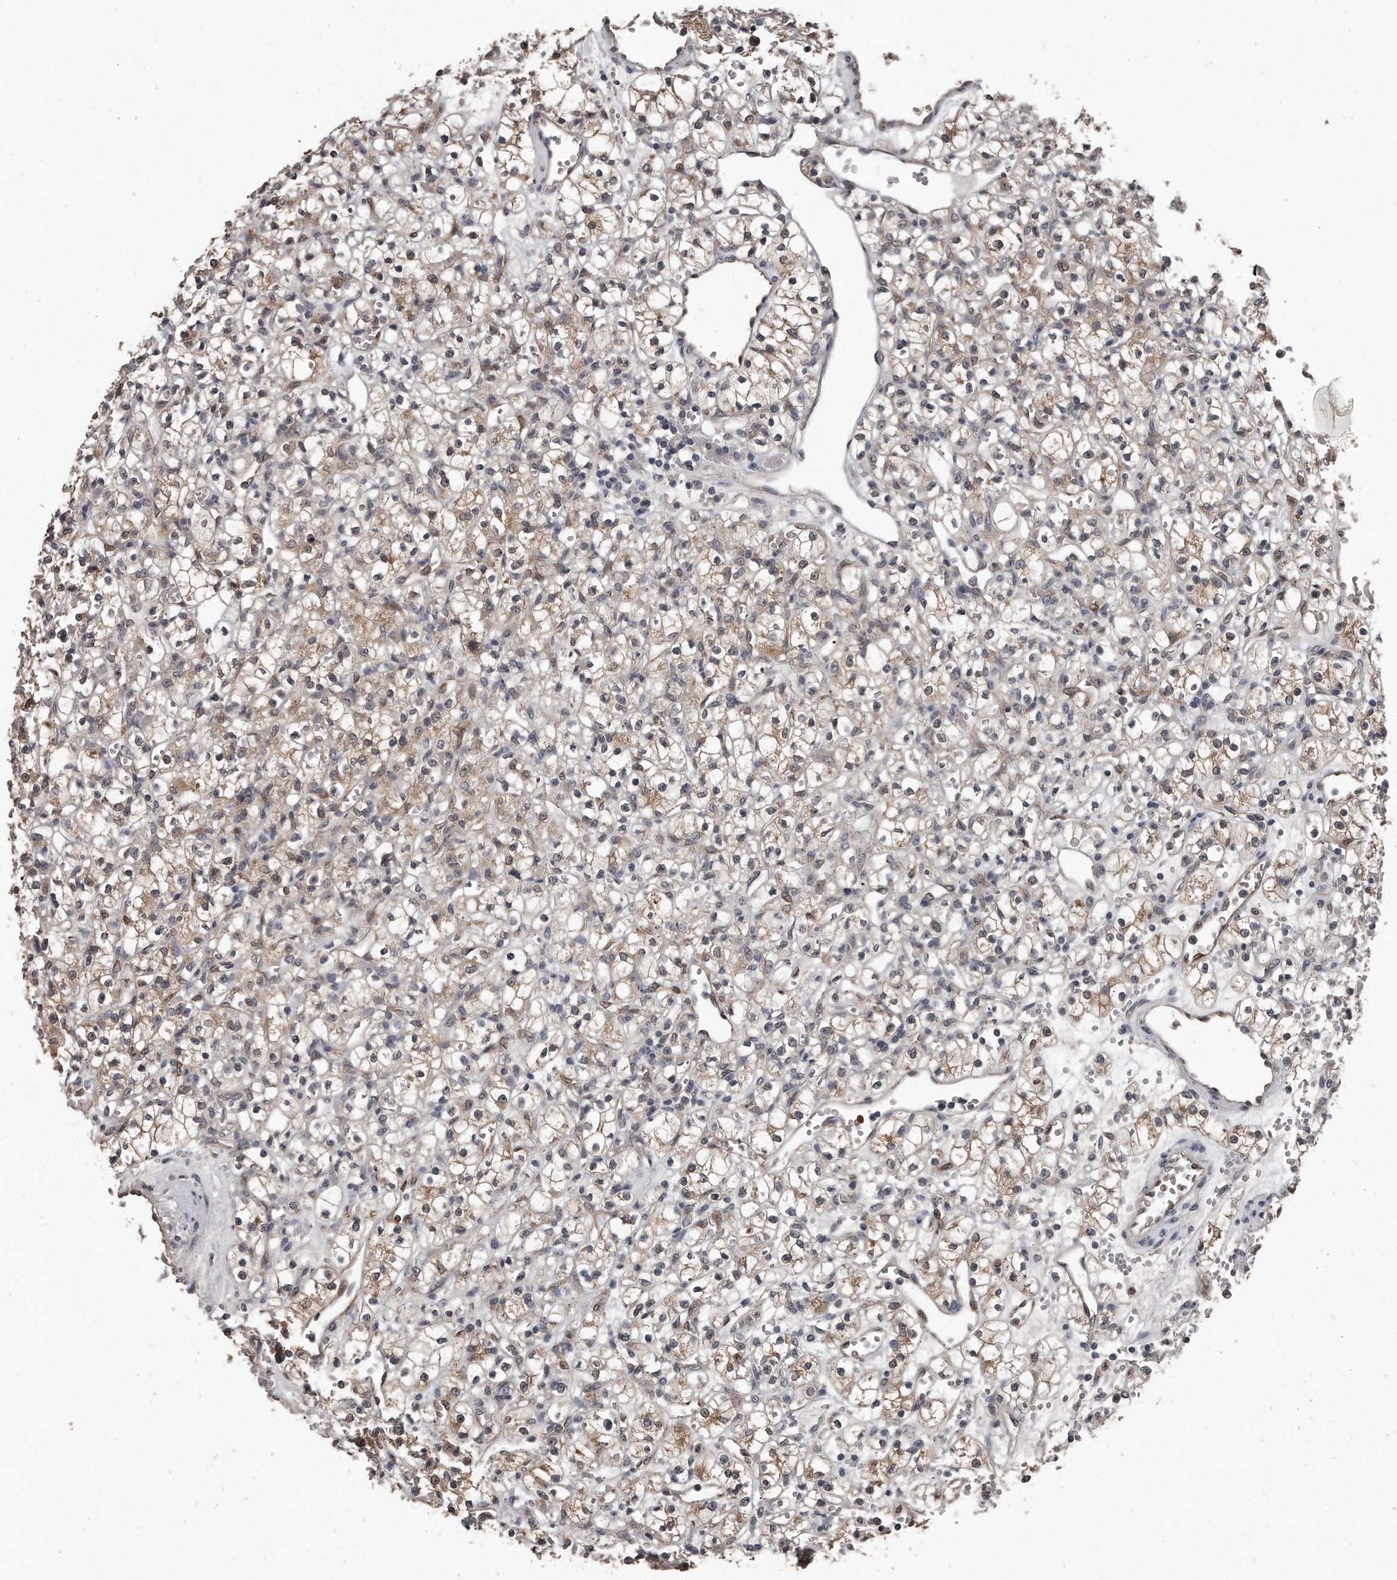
{"staining": {"intensity": "weak", "quantity": ">75%", "location": "cytoplasmic/membranous"}, "tissue": "renal cancer", "cell_type": "Tumor cells", "image_type": "cancer", "snomed": [{"axis": "morphology", "description": "Adenocarcinoma, NOS"}, {"axis": "topography", "description": "Kidney"}], "caption": "Immunohistochemistry (IHC) histopathology image of neoplastic tissue: renal cancer stained using immunohistochemistry (IHC) displays low levels of weak protein expression localized specifically in the cytoplasmic/membranous of tumor cells, appearing as a cytoplasmic/membranous brown color.", "gene": "GRB10", "patient": {"sex": "female", "age": 59}}